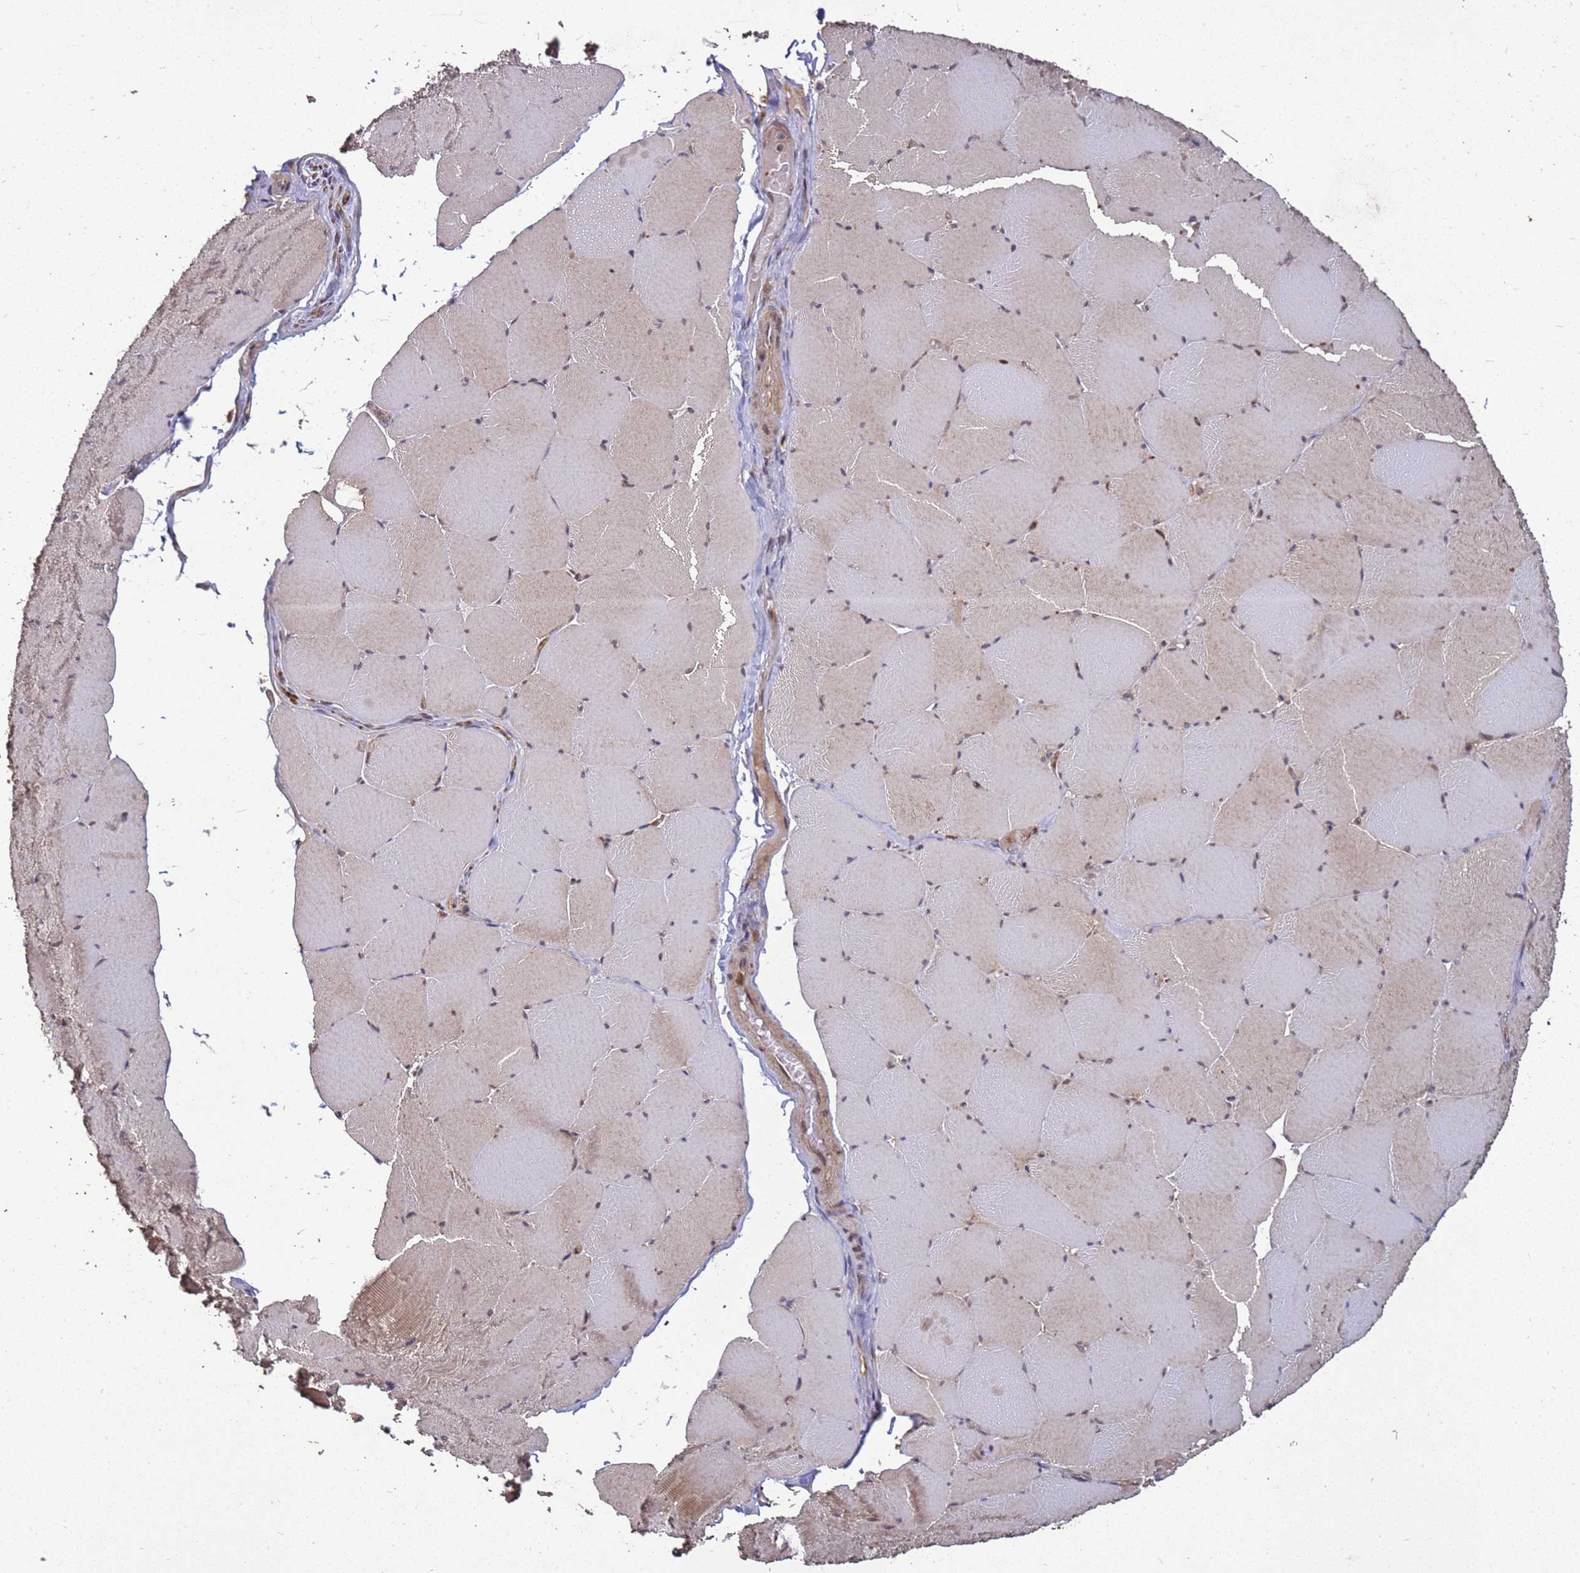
{"staining": {"intensity": "moderate", "quantity": ">75%", "location": "cytoplasmic/membranous,nuclear"}, "tissue": "skeletal muscle", "cell_type": "Myocytes", "image_type": "normal", "snomed": [{"axis": "morphology", "description": "Normal tissue, NOS"}, {"axis": "topography", "description": "Skeletal muscle"}, {"axis": "topography", "description": "Head-Neck"}], "caption": "Benign skeletal muscle displays moderate cytoplasmic/membranous,nuclear positivity in approximately >75% of myocytes, visualized by immunohistochemistry.", "gene": "CRBN", "patient": {"sex": "male", "age": 66}}